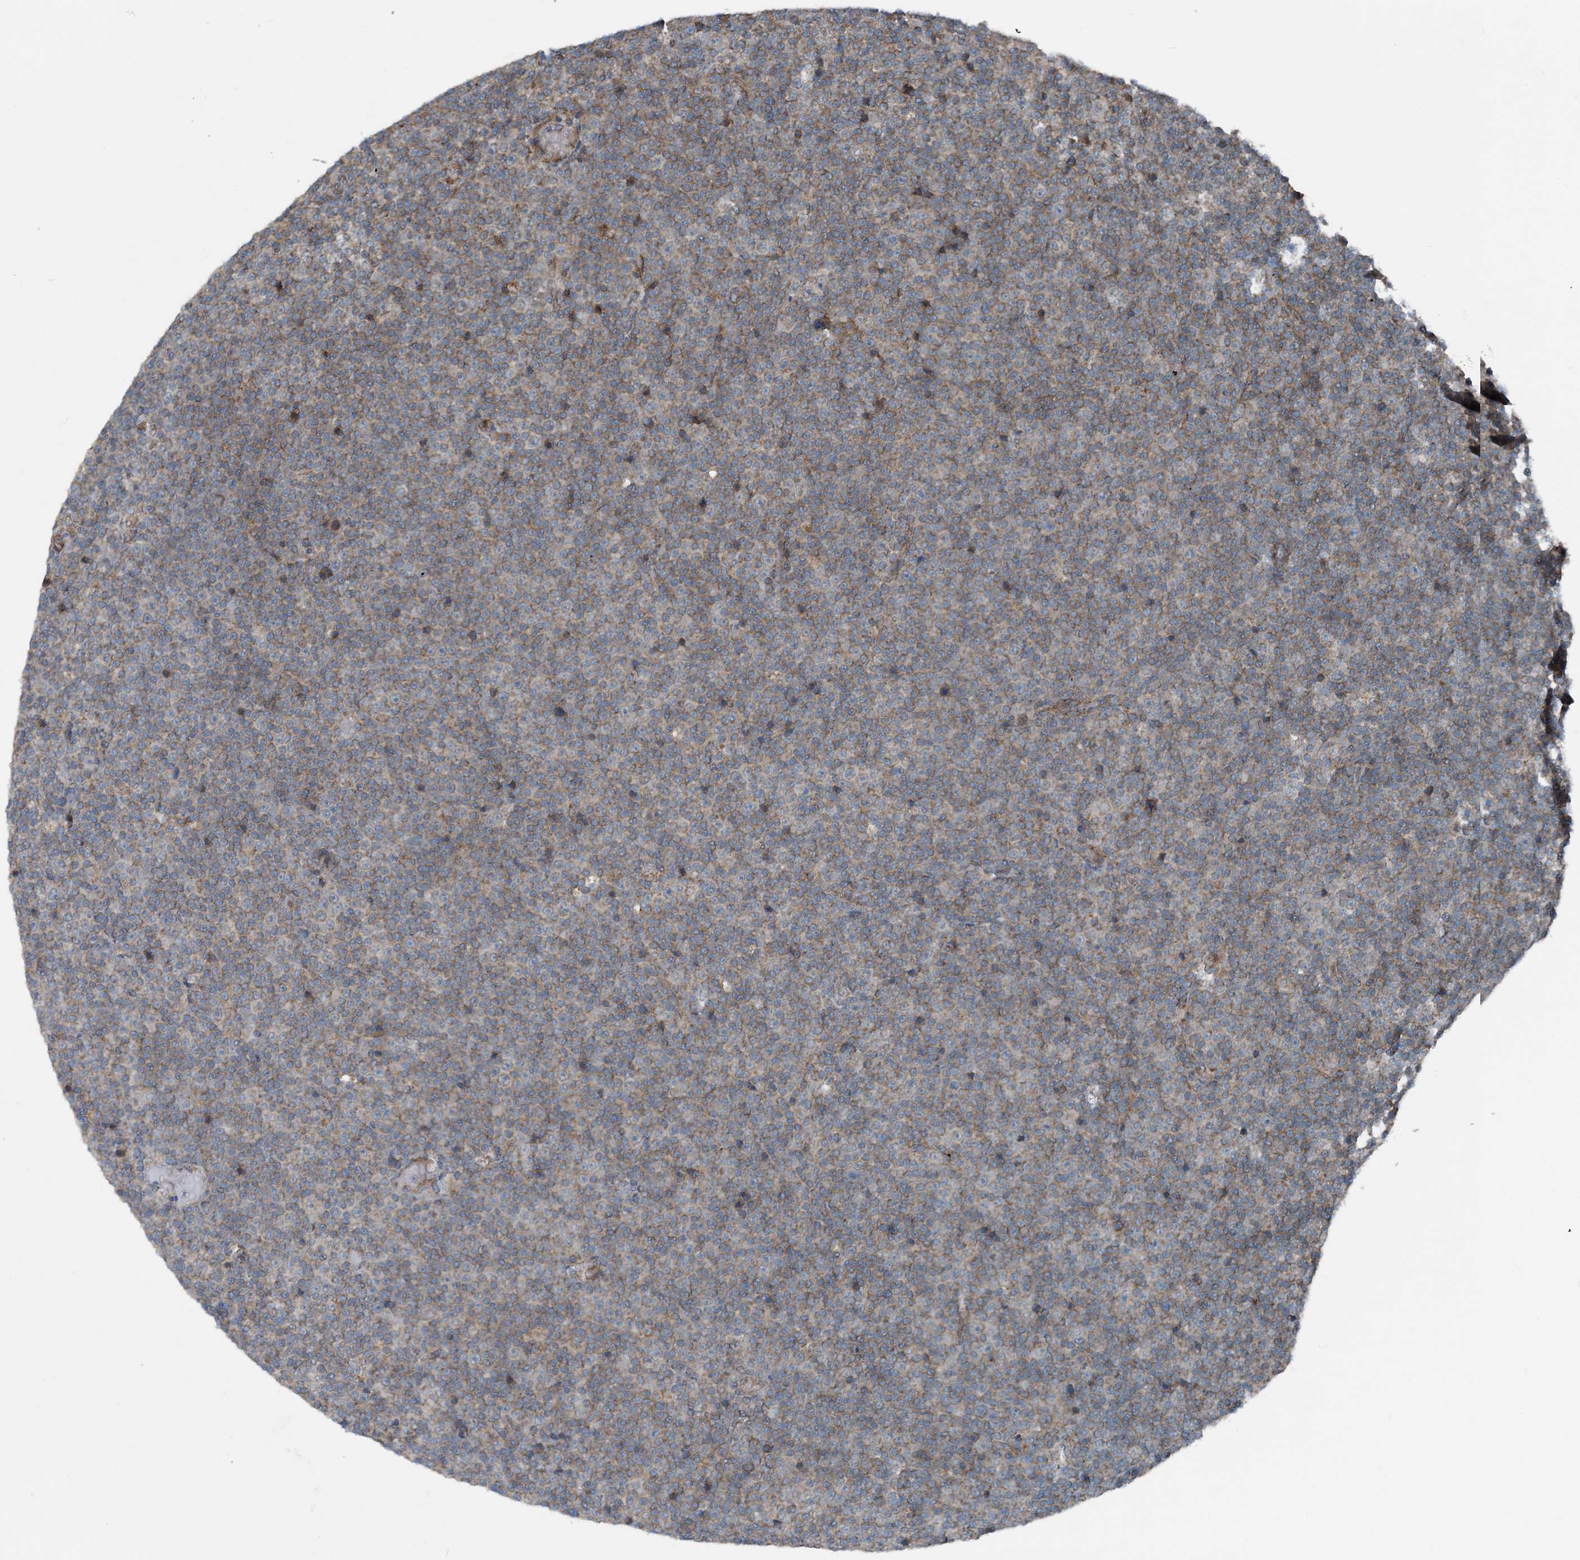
{"staining": {"intensity": "weak", "quantity": "25%-75%", "location": "cytoplasmic/membranous"}, "tissue": "lymphoma", "cell_type": "Tumor cells", "image_type": "cancer", "snomed": [{"axis": "morphology", "description": "Malignant lymphoma, non-Hodgkin's type, Low grade"}, {"axis": "topography", "description": "Lymph node"}], "caption": "Weak cytoplasmic/membranous protein positivity is present in approximately 25%-75% of tumor cells in lymphoma. Nuclei are stained in blue.", "gene": "NDUFA2", "patient": {"sex": "female", "age": 67}}